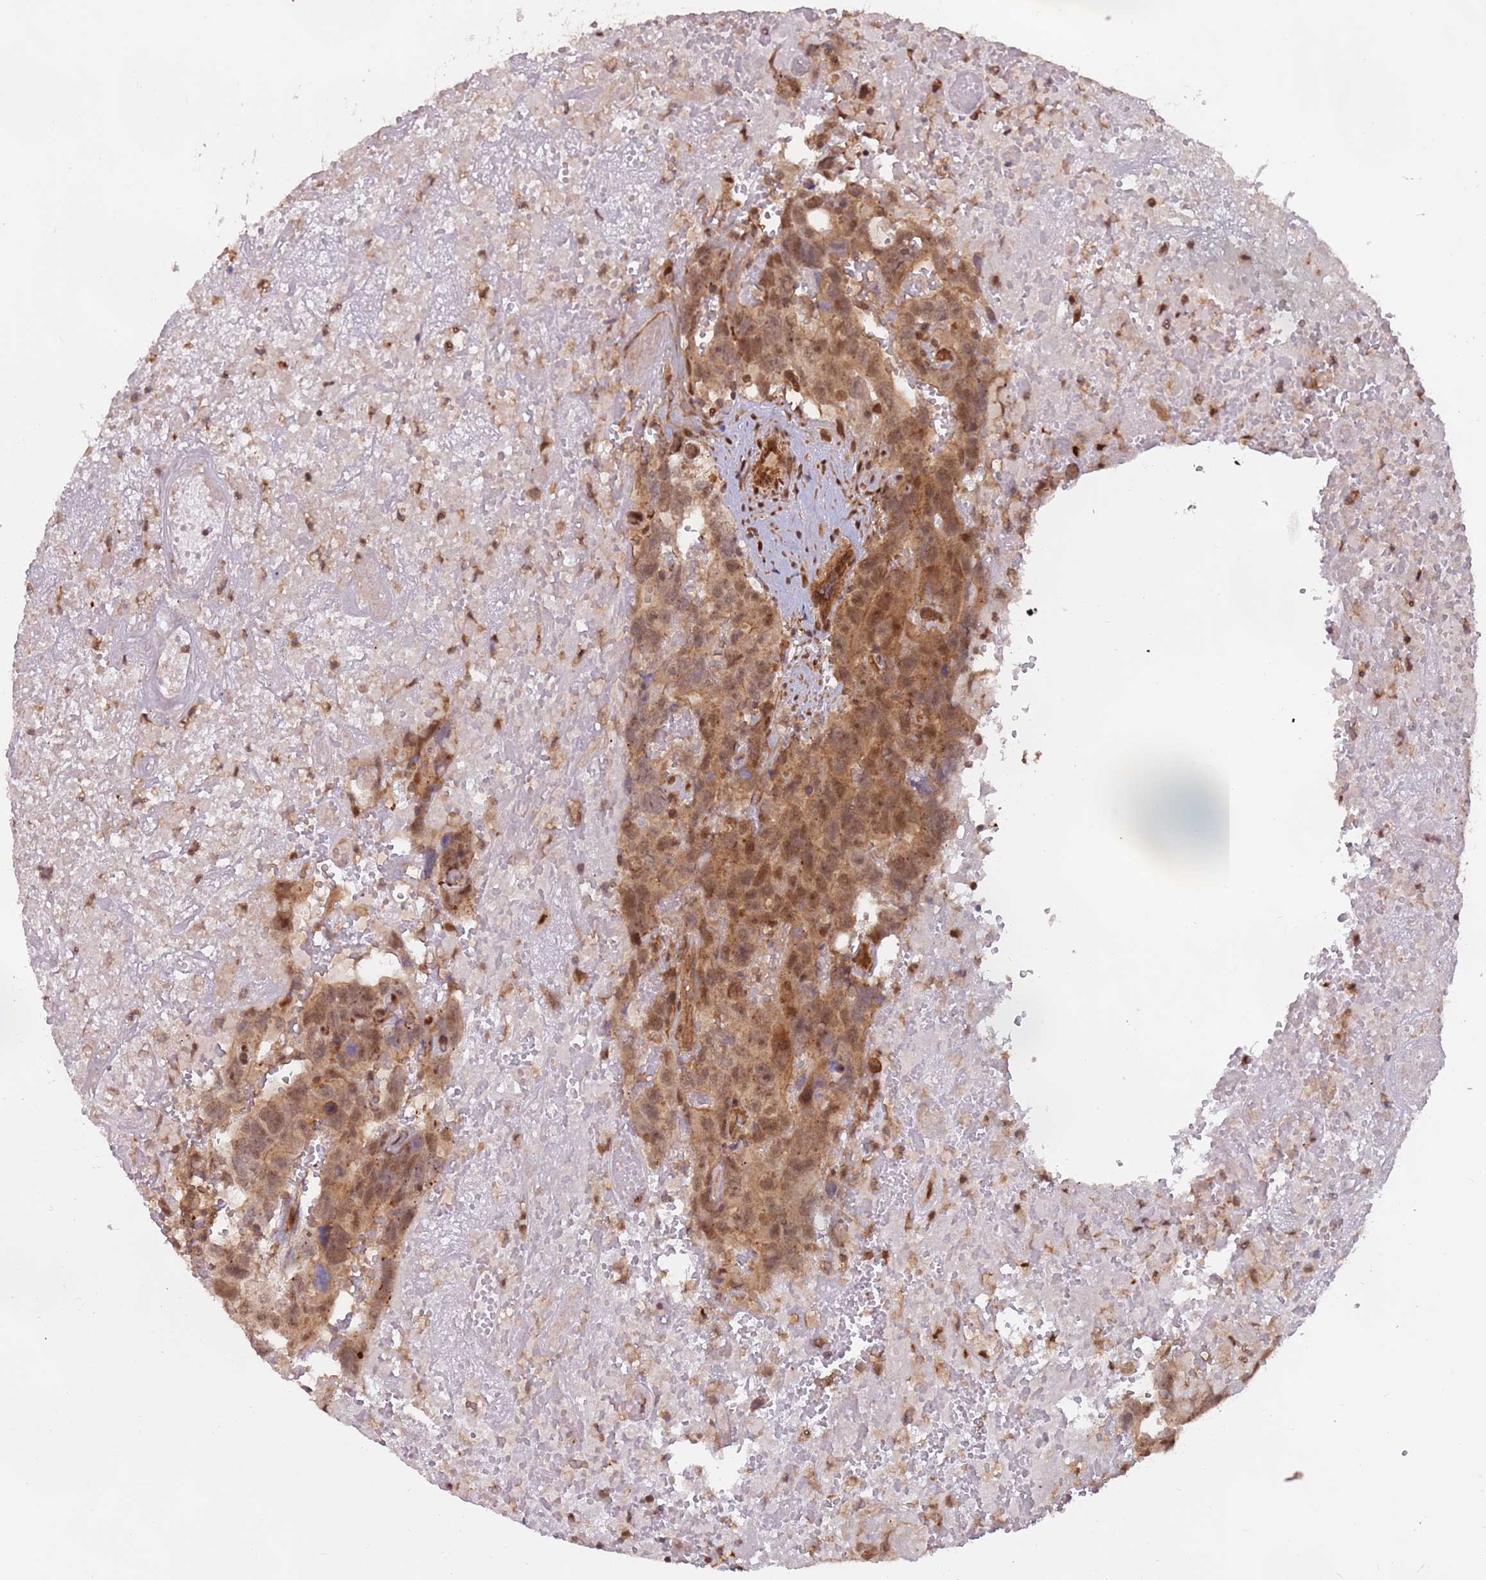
{"staining": {"intensity": "moderate", "quantity": ">75%", "location": "cytoplasmic/membranous,nuclear"}, "tissue": "testis cancer", "cell_type": "Tumor cells", "image_type": "cancer", "snomed": [{"axis": "morphology", "description": "Carcinoma, Embryonal, NOS"}, {"axis": "topography", "description": "Testis"}], "caption": "An image showing moderate cytoplasmic/membranous and nuclear positivity in about >75% of tumor cells in embryonal carcinoma (testis), as visualized by brown immunohistochemical staining.", "gene": "PGLS", "patient": {"sex": "male", "age": 45}}